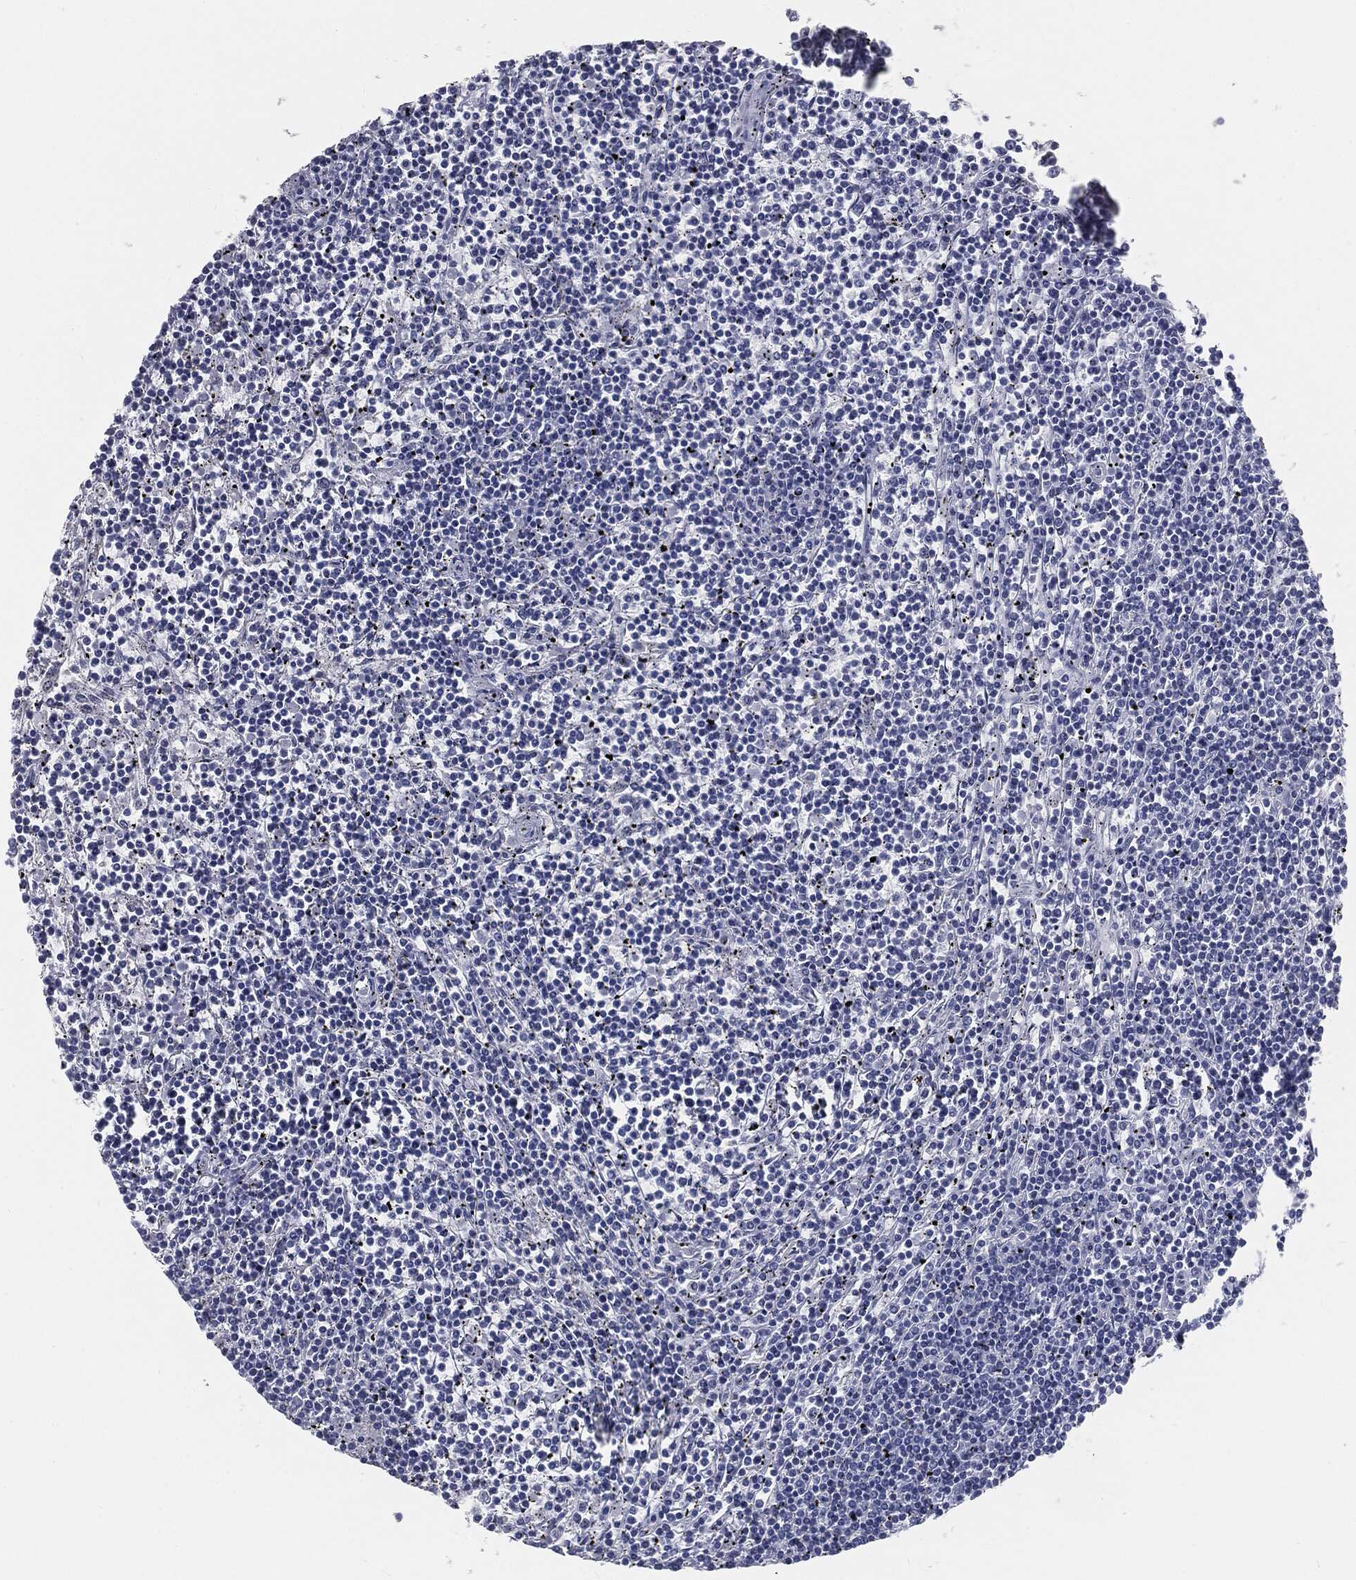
{"staining": {"intensity": "negative", "quantity": "none", "location": "none"}, "tissue": "lymphoma", "cell_type": "Tumor cells", "image_type": "cancer", "snomed": [{"axis": "morphology", "description": "Malignant lymphoma, non-Hodgkin's type, Low grade"}, {"axis": "topography", "description": "Spleen"}], "caption": "There is no significant staining in tumor cells of low-grade malignant lymphoma, non-Hodgkin's type. The staining was performed using DAB to visualize the protein expression in brown, while the nuclei were stained in blue with hematoxylin (Magnification: 20x).", "gene": "CAV3", "patient": {"sex": "female", "age": 19}}